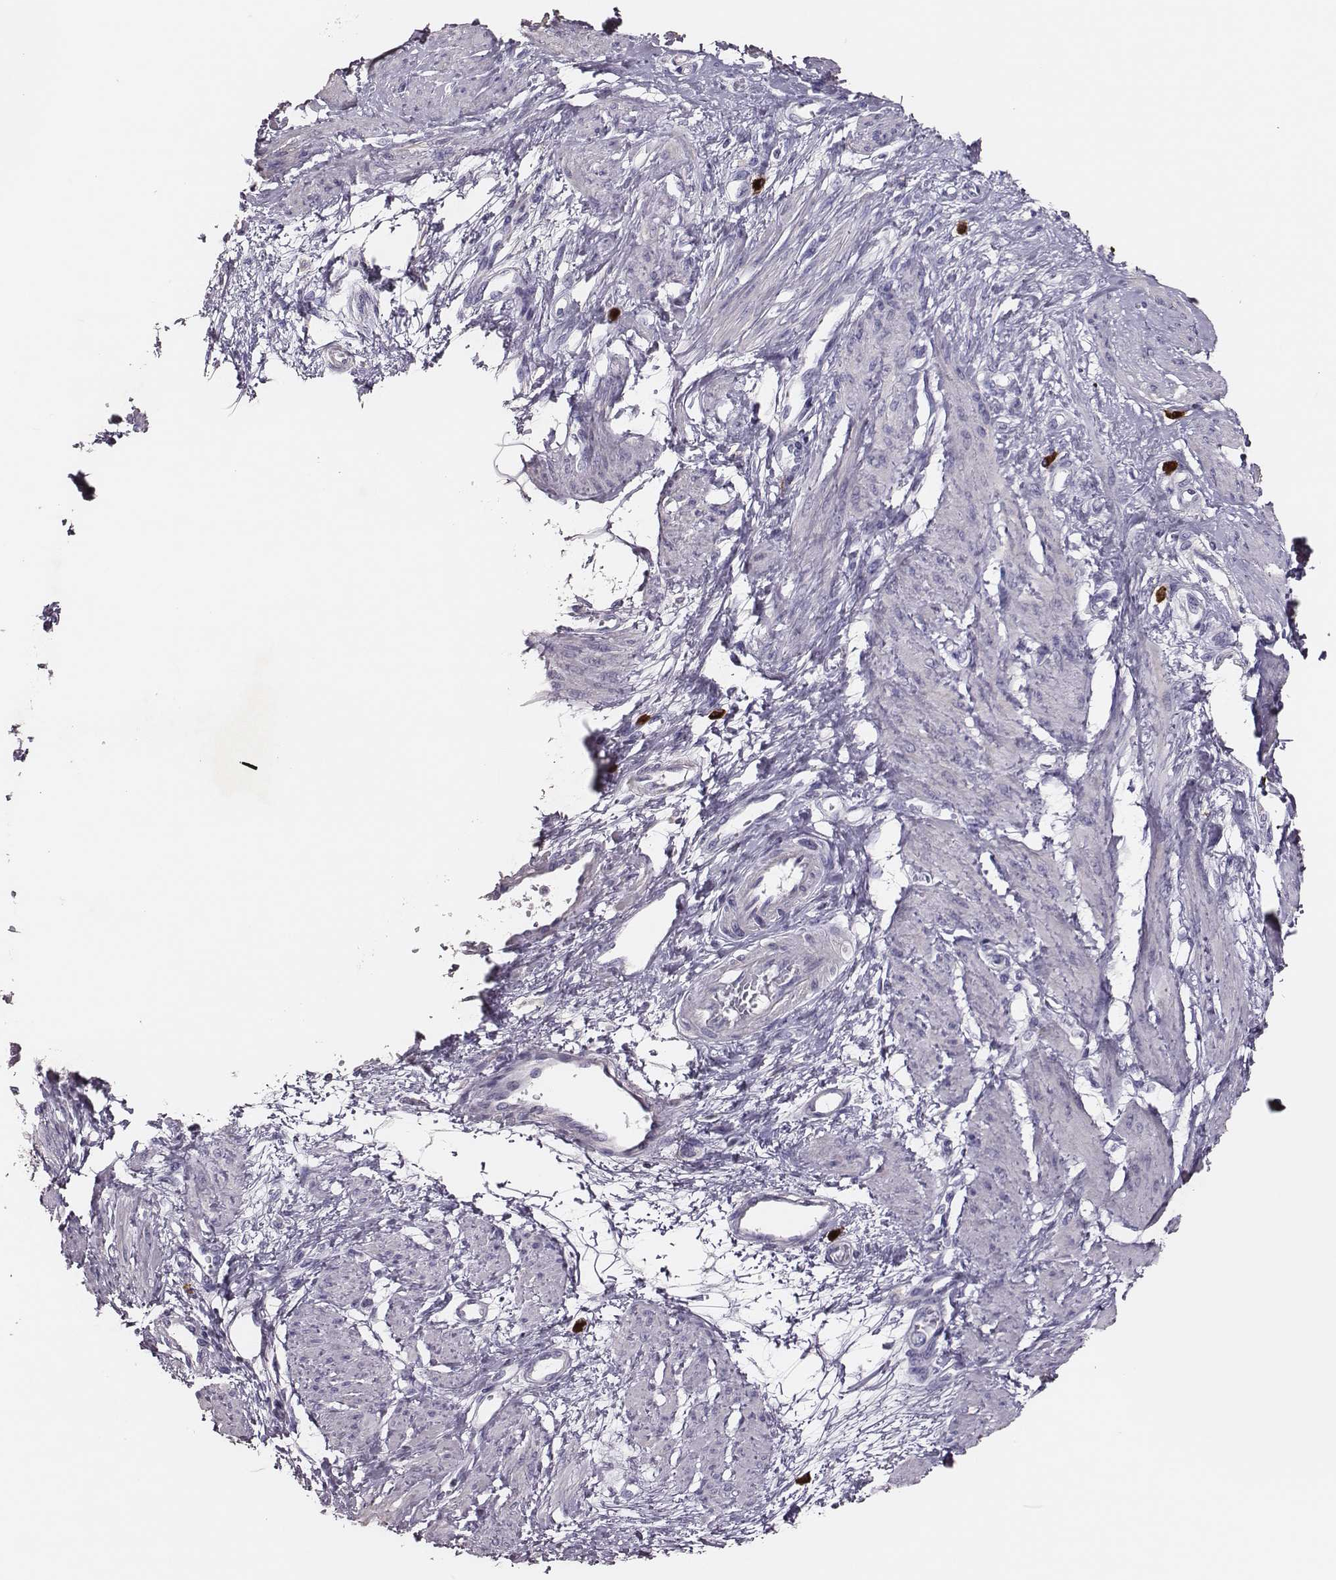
{"staining": {"intensity": "negative", "quantity": "none", "location": "none"}, "tissue": "smooth muscle", "cell_type": "Smooth muscle cells", "image_type": "normal", "snomed": [{"axis": "morphology", "description": "Normal tissue, NOS"}, {"axis": "topography", "description": "Smooth muscle"}, {"axis": "topography", "description": "Uterus"}], "caption": "IHC image of benign smooth muscle: human smooth muscle stained with DAB (3,3'-diaminobenzidine) displays no significant protein expression in smooth muscle cells. The staining is performed using DAB brown chromogen with nuclei counter-stained in using hematoxylin.", "gene": "P2RY10", "patient": {"sex": "female", "age": 39}}